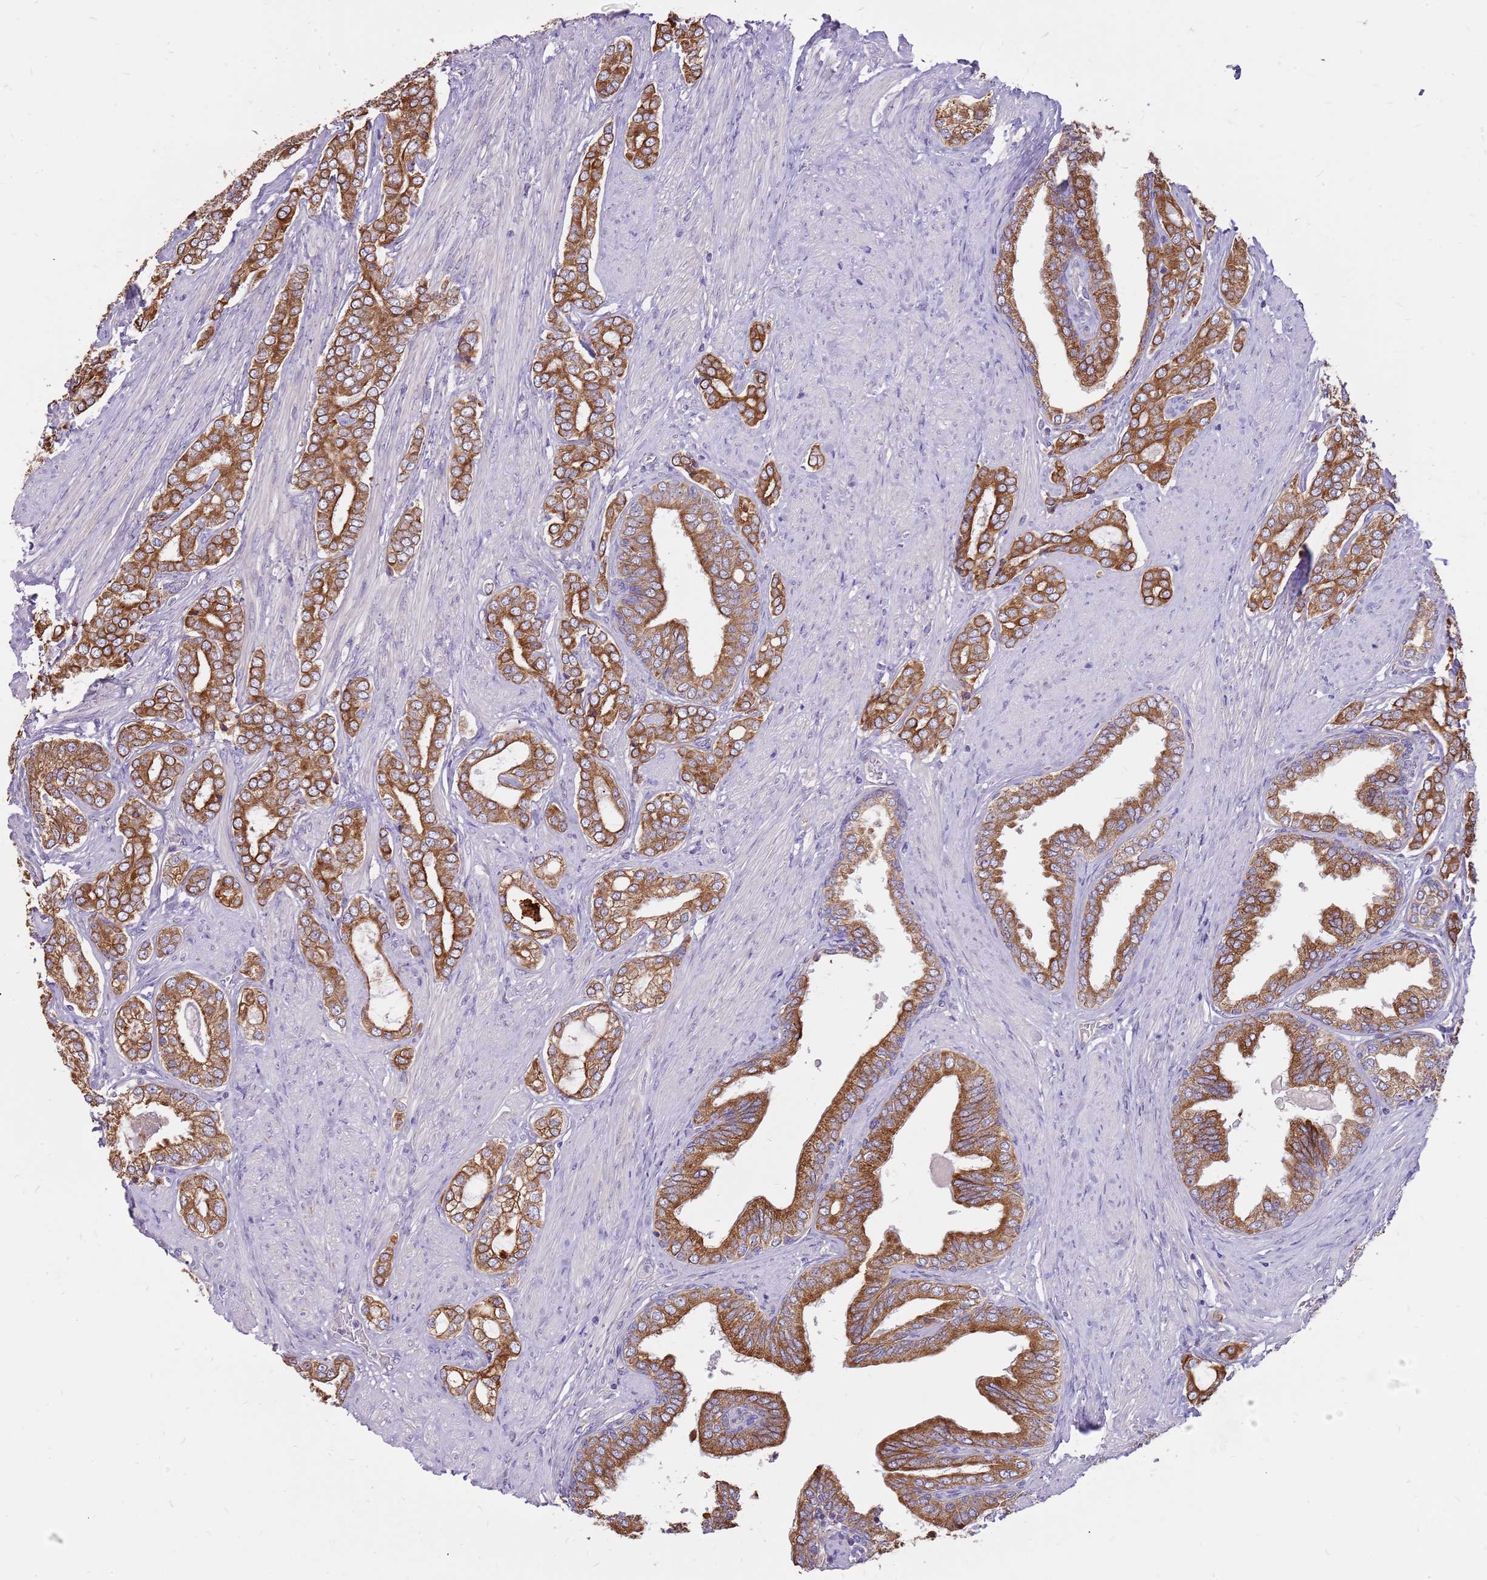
{"staining": {"intensity": "strong", "quantity": ">75%", "location": "cytoplasmic/membranous"}, "tissue": "prostate cancer", "cell_type": "Tumor cells", "image_type": "cancer", "snomed": [{"axis": "morphology", "description": "Adenocarcinoma, High grade"}, {"axis": "topography", "description": "Prostate"}], "caption": "Immunohistochemical staining of human prostate high-grade adenocarcinoma displays high levels of strong cytoplasmic/membranous protein staining in approximately >75% of tumor cells. (brown staining indicates protein expression, while blue staining denotes nuclei).", "gene": "WASHC4", "patient": {"sex": "male", "age": 71}}